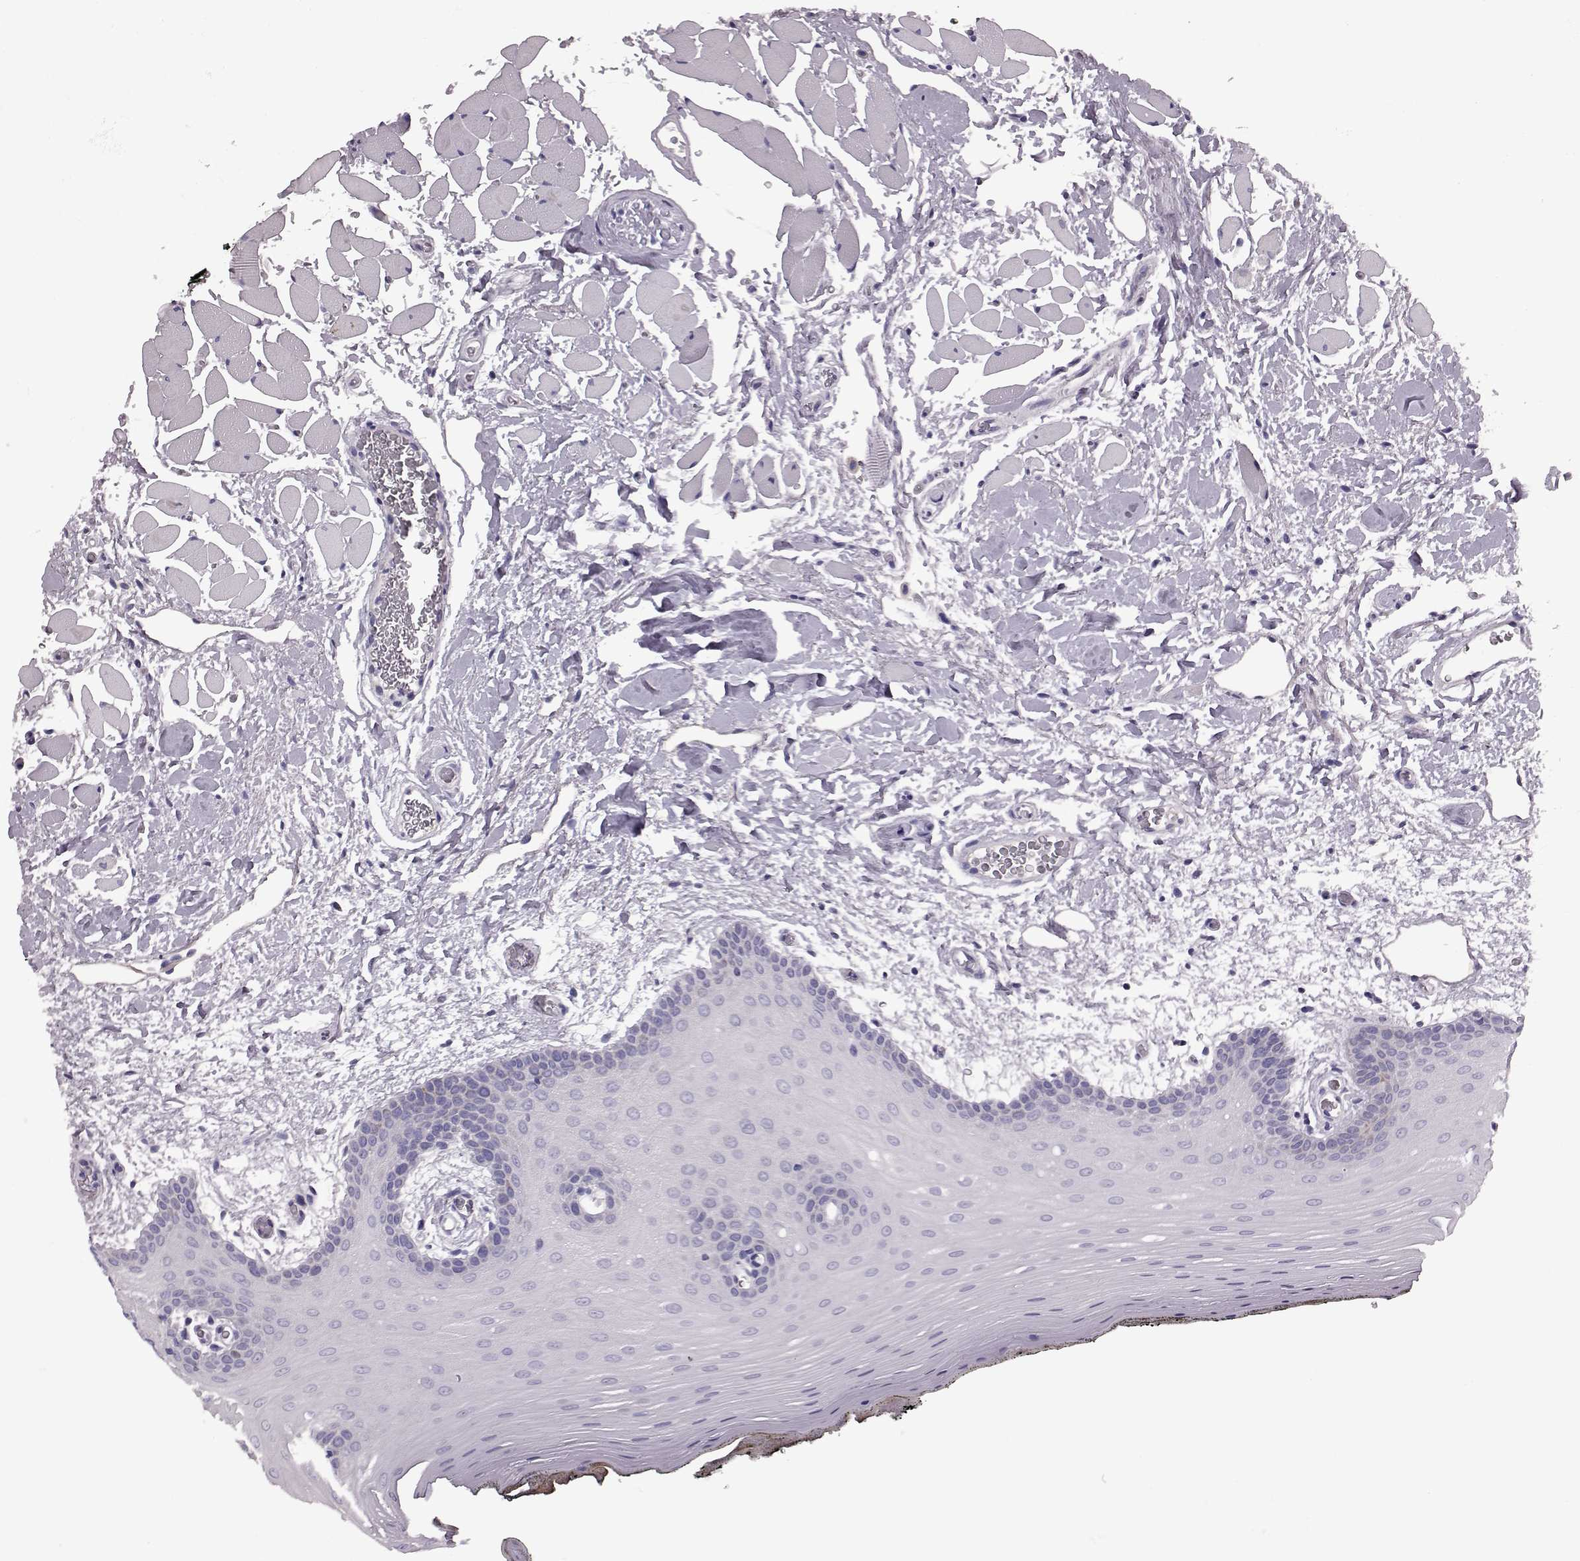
{"staining": {"intensity": "negative", "quantity": "none", "location": "none"}, "tissue": "oral mucosa", "cell_type": "Squamous epithelial cells", "image_type": "normal", "snomed": [{"axis": "morphology", "description": "Normal tissue, NOS"}, {"axis": "topography", "description": "Oral tissue"}, {"axis": "topography", "description": "Head-Neck"}], "caption": "High power microscopy photomicrograph of an IHC histopathology image of unremarkable oral mucosa, revealing no significant positivity in squamous epithelial cells. (Stains: DAB IHC with hematoxylin counter stain, Microscopy: brightfield microscopy at high magnification).", "gene": "RIMS2", "patient": {"sex": "male", "age": 65}}